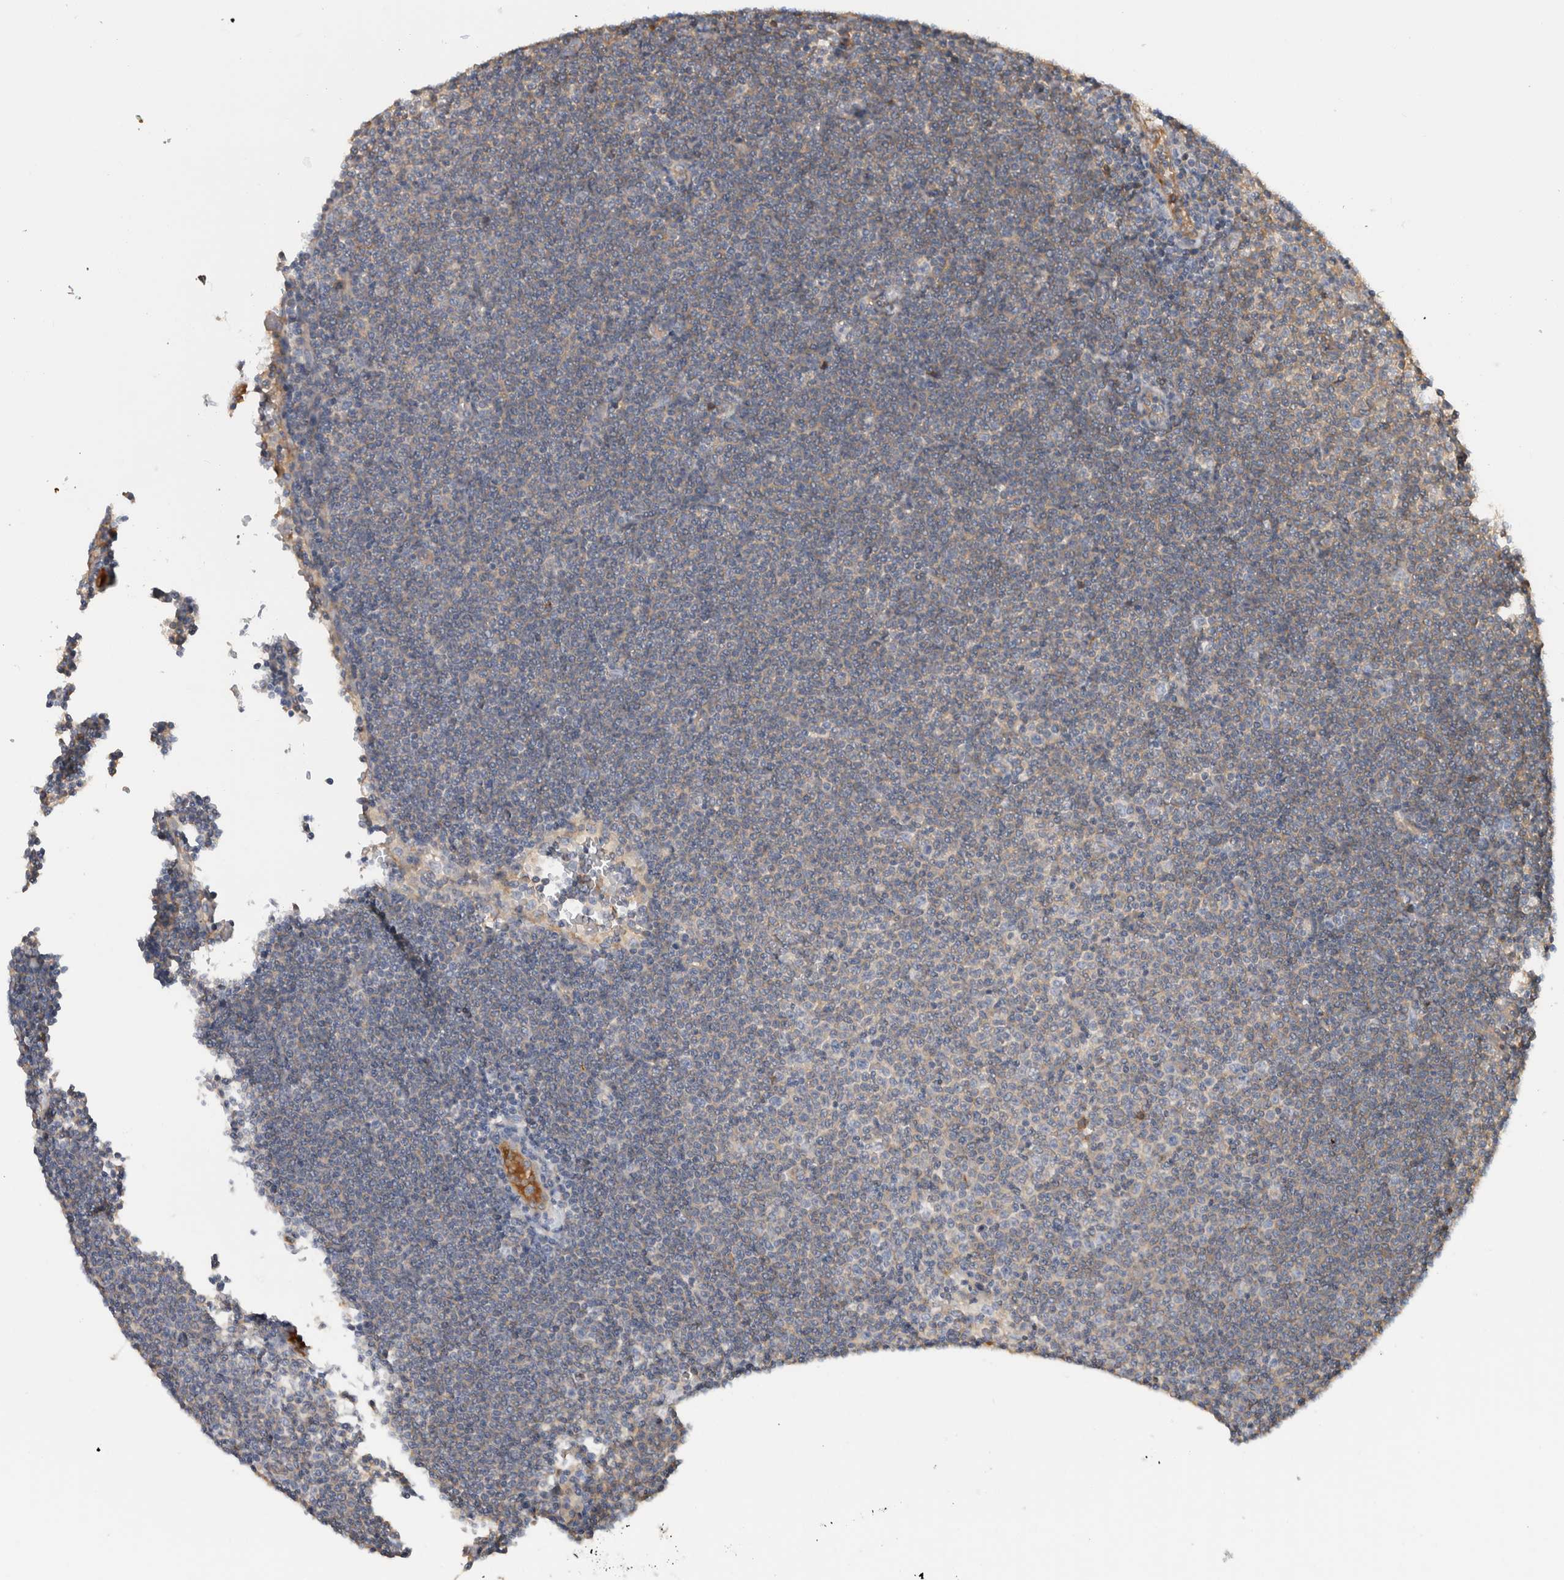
{"staining": {"intensity": "negative", "quantity": "none", "location": "none"}, "tissue": "lymphoma", "cell_type": "Tumor cells", "image_type": "cancer", "snomed": [{"axis": "morphology", "description": "Malignant lymphoma, non-Hodgkin's type, Low grade"}, {"axis": "topography", "description": "Lymph node"}], "caption": "An immunohistochemistry (IHC) image of malignant lymphoma, non-Hodgkin's type (low-grade) is shown. There is no staining in tumor cells of malignant lymphoma, non-Hodgkin's type (low-grade).", "gene": "CFI", "patient": {"sex": "female", "age": 53}}